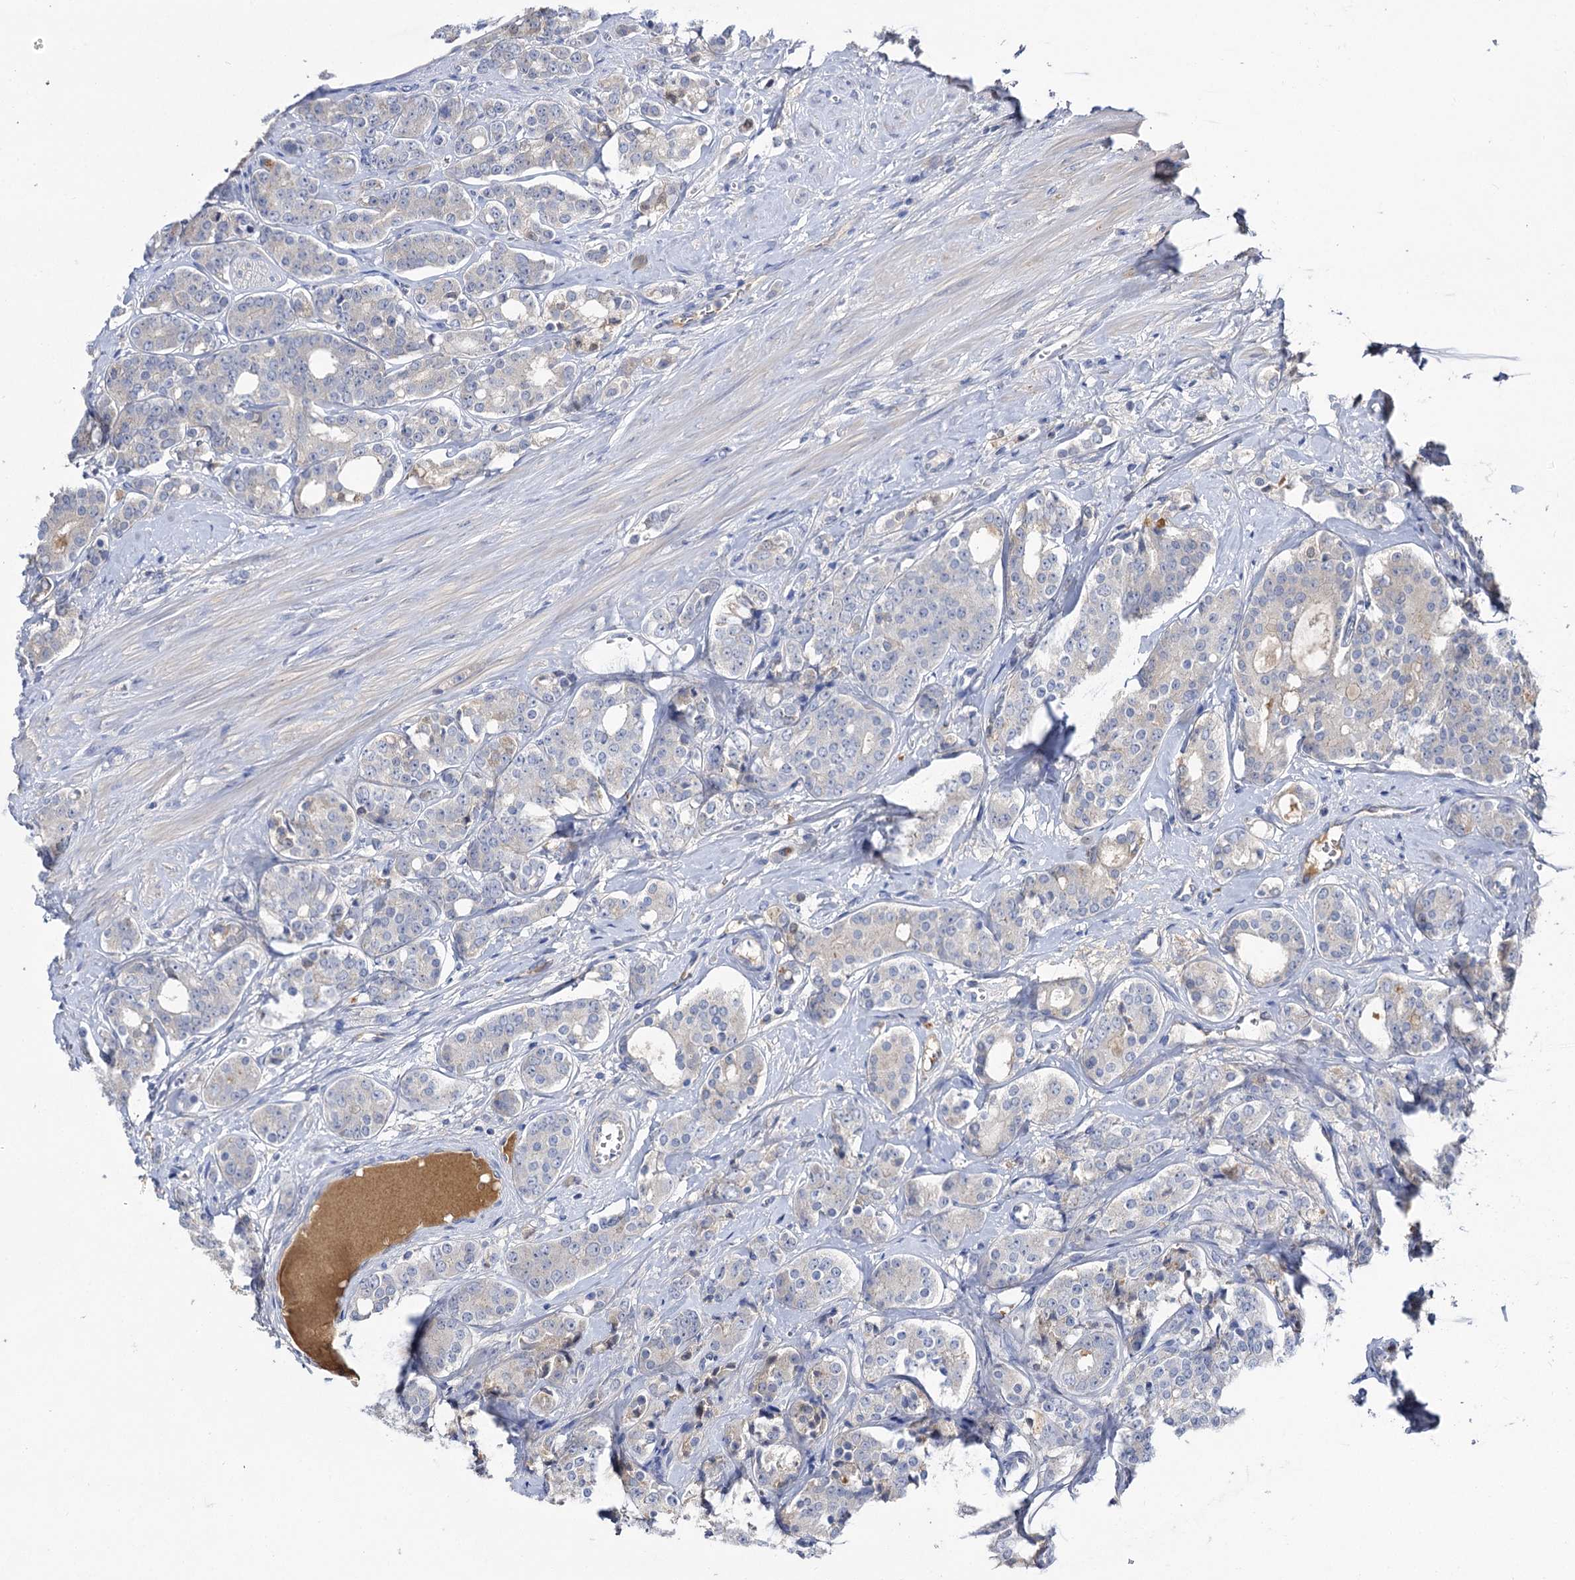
{"staining": {"intensity": "weak", "quantity": "<25%", "location": "cytoplasmic/membranous"}, "tissue": "prostate cancer", "cell_type": "Tumor cells", "image_type": "cancer", "snomed": [{"axis": "morphology", "description": "Adenocarcinoma, High grade"}, {"axis": "topography", "description": "Prostate"}], "caption": "This is an immunohistochemistry (IHC) micrograph of human prostate cancer (adenocarcinoma (high-grade)). There is no positivity in tumor cells.", "gene": "USP50", "patient": {"sex": "male", "age": 62}}